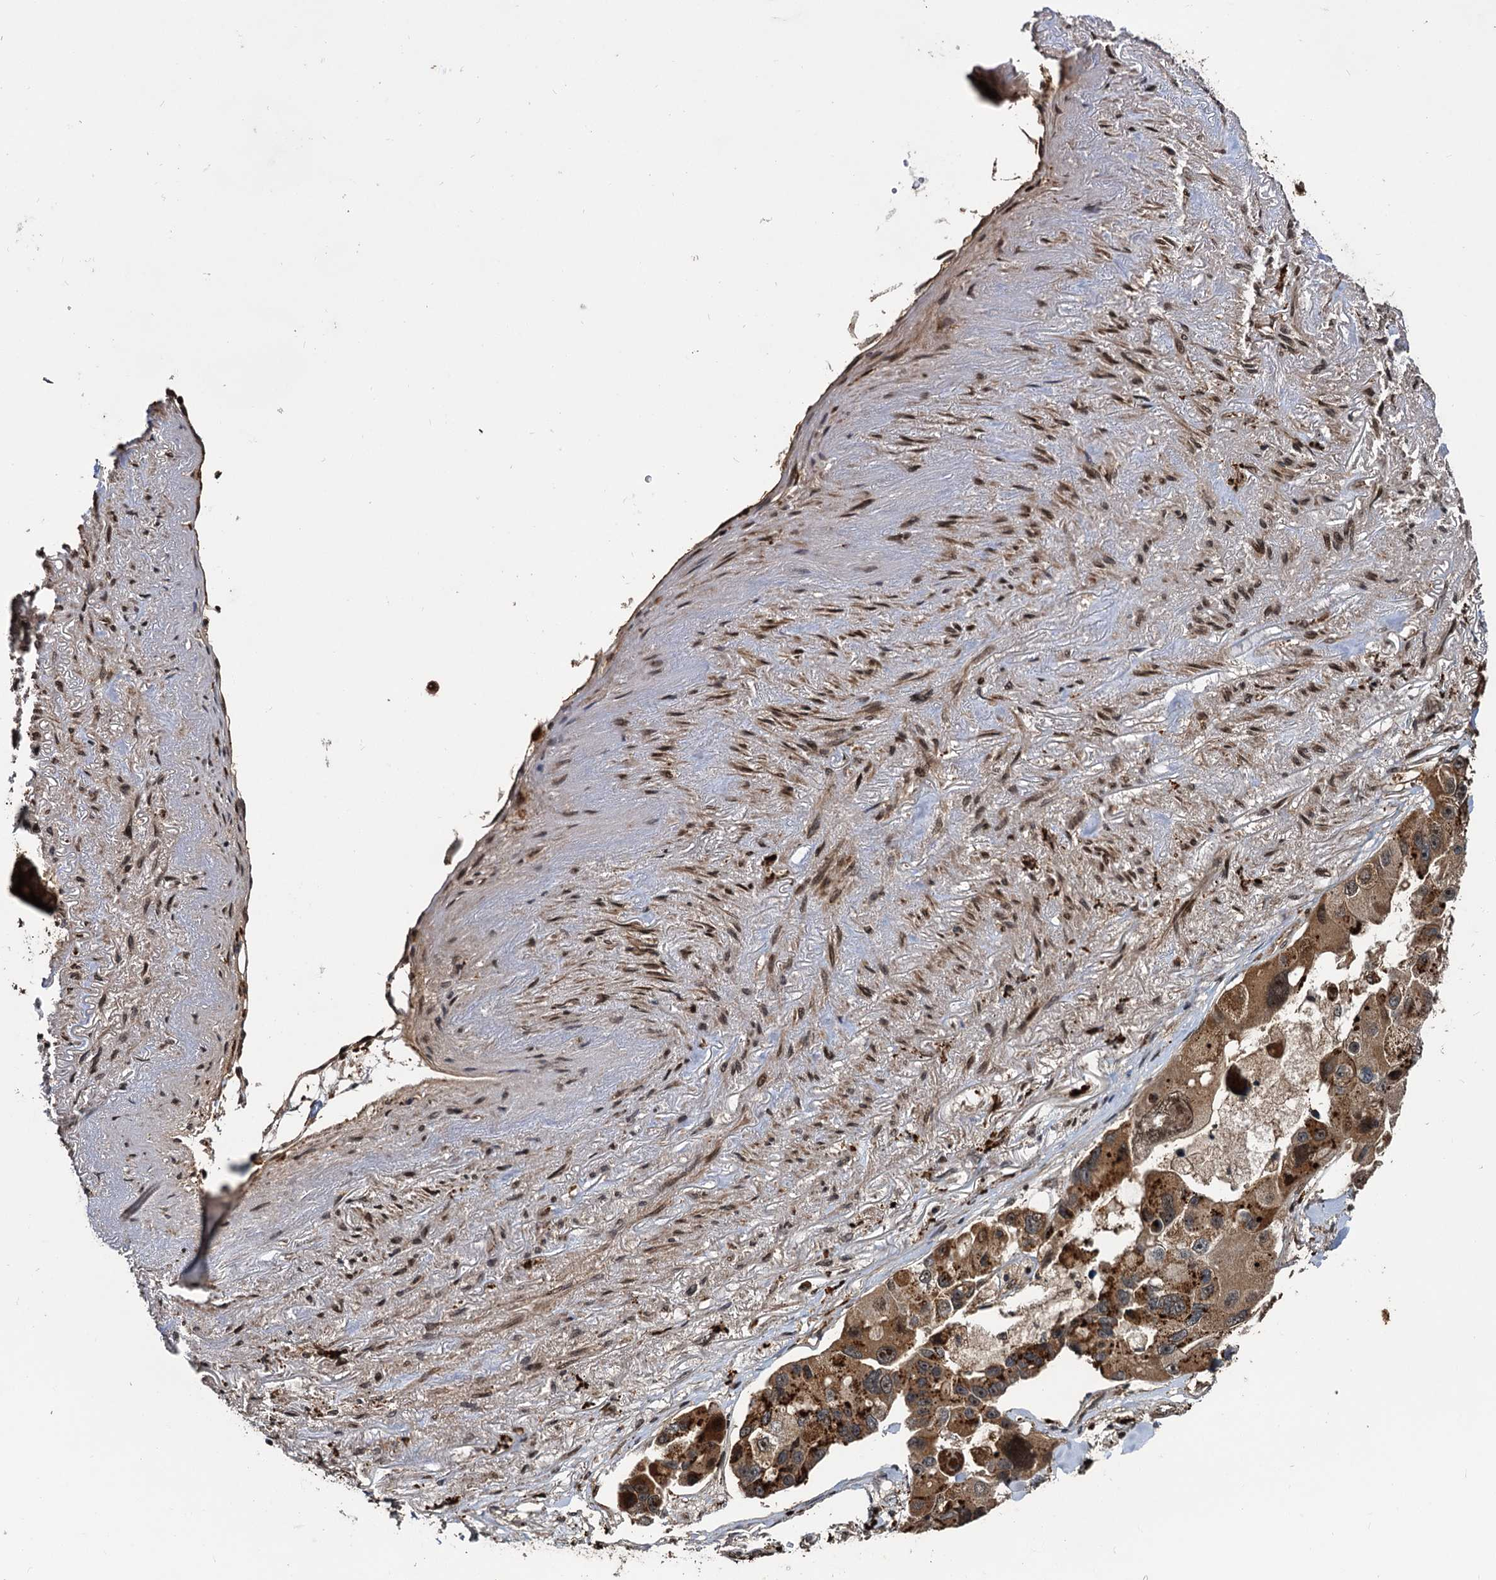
{"staining": {"intensity": "moderate", "quantity": ">75%", "location": "cytoplasmic/membranous"}, "tissue": "lung cancer", "cell_type": "Tumor cells", "image_type": "cancer", "snomed": [{"axis": "morphology", "description": "Adenocarcinoma, NOS"}, {"axis": "topography", "description": "Lung"}], "caption": "An image showing moderate cytoplasmic/membranous positivity in approximately >75% of tumor cells in lung adenocarcinoma, as visualized by brown immunohistochemical staining.", "gene": "CEP192", "patient": {"sex": "female", "age": 54}}